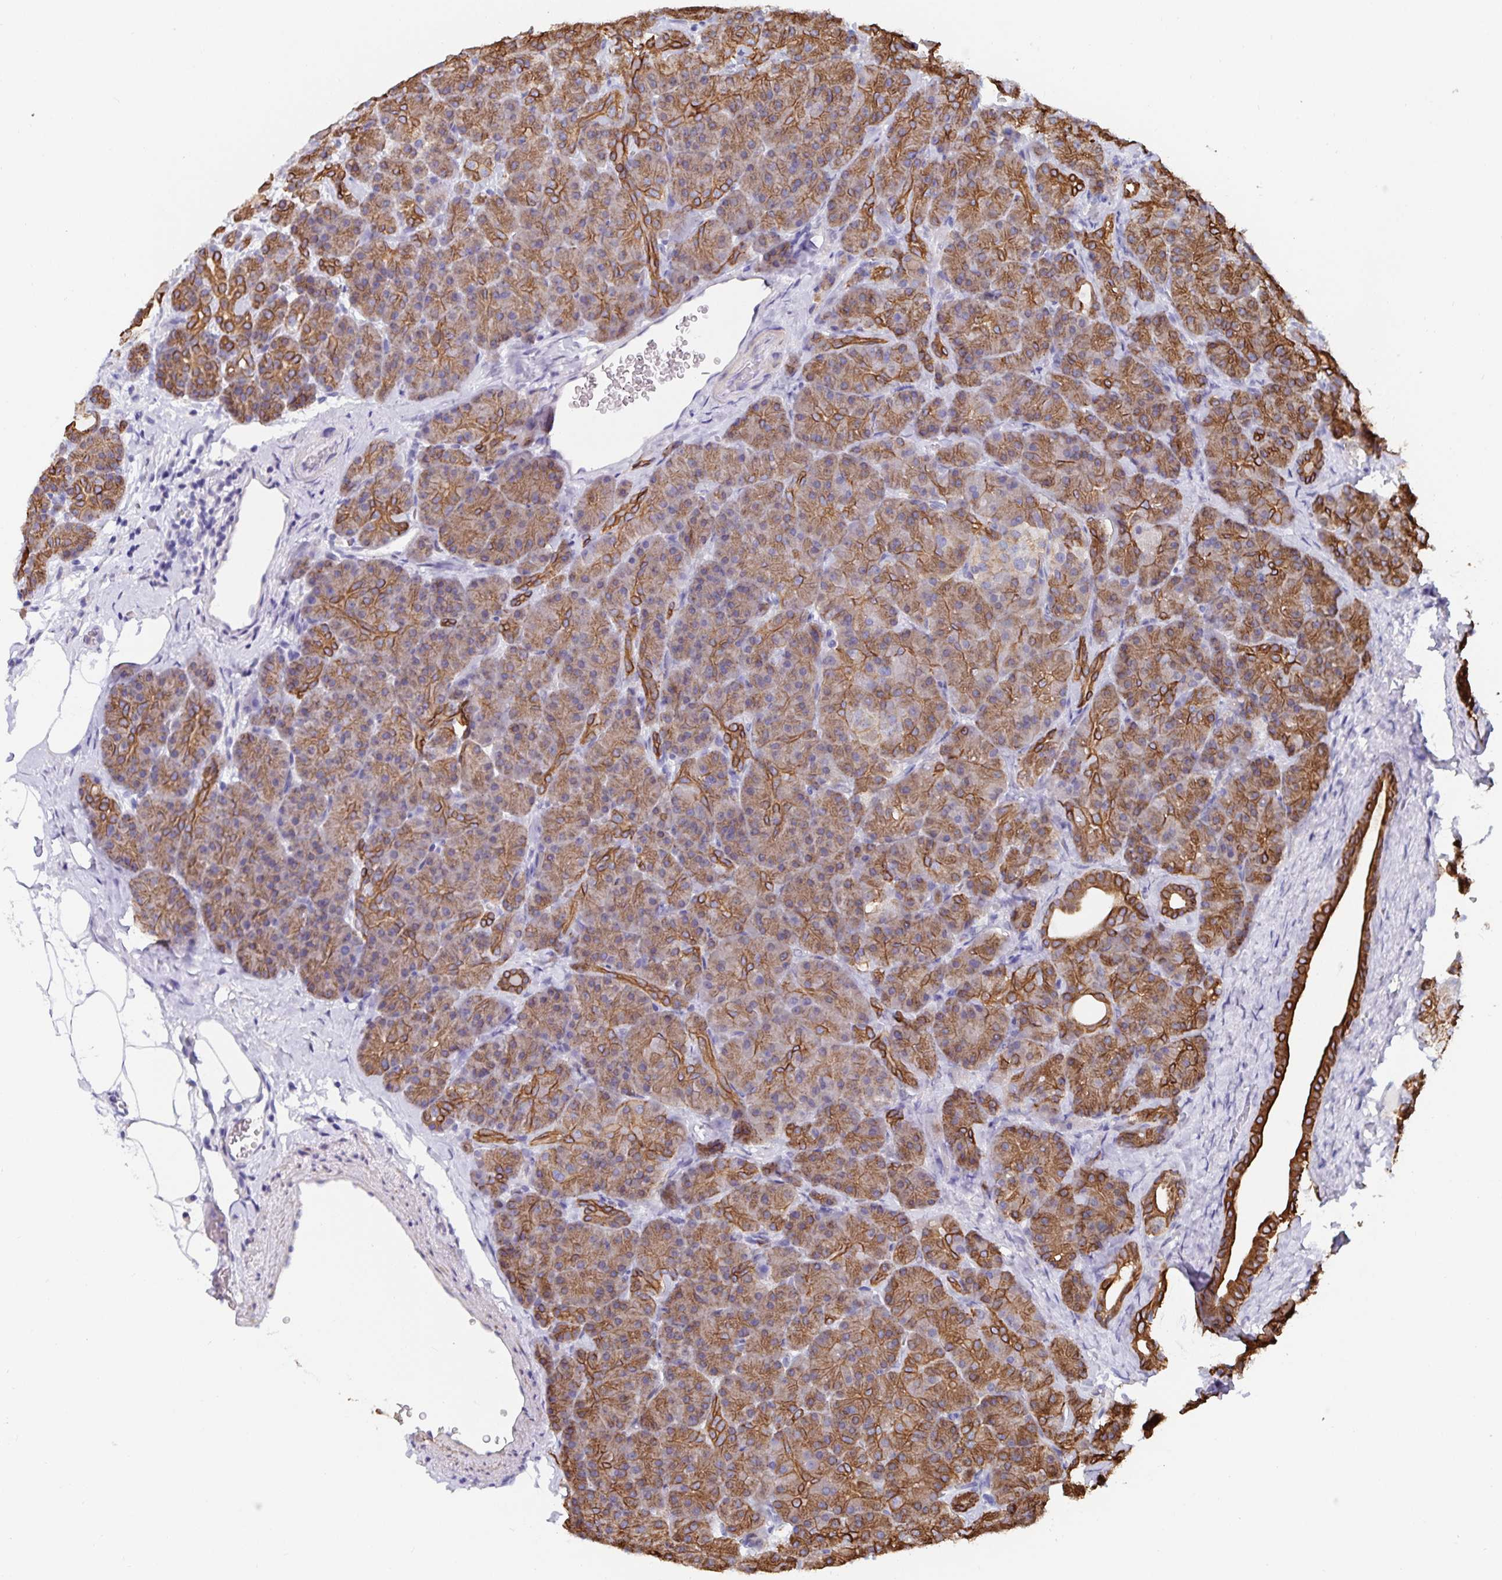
{"staining": {"intensity": "strong", "quantity": "25%-75%", "location": "cytoplasmic/membranous"}, "tissue": "pancreas", "cell_type": "Exocrine glandular cells", "image_type": "normal", "snomed": [{"axis": "morphology", "description": "Normal tissue, NOS"}, {"axis": "topography", "description": "Pancreas"}], "caption": "IHC photomicrograph of unremarkable pancreas: human pancreas stained using IHC displays high levels of strong protein expression localized specifically in the cytoplasmic/membranous of exocrine glandular cells, appearing as a cytoplasmic/membranous brown color.", "gene": "ZIK1", "patient": {"sex": "male", "age": 57}}